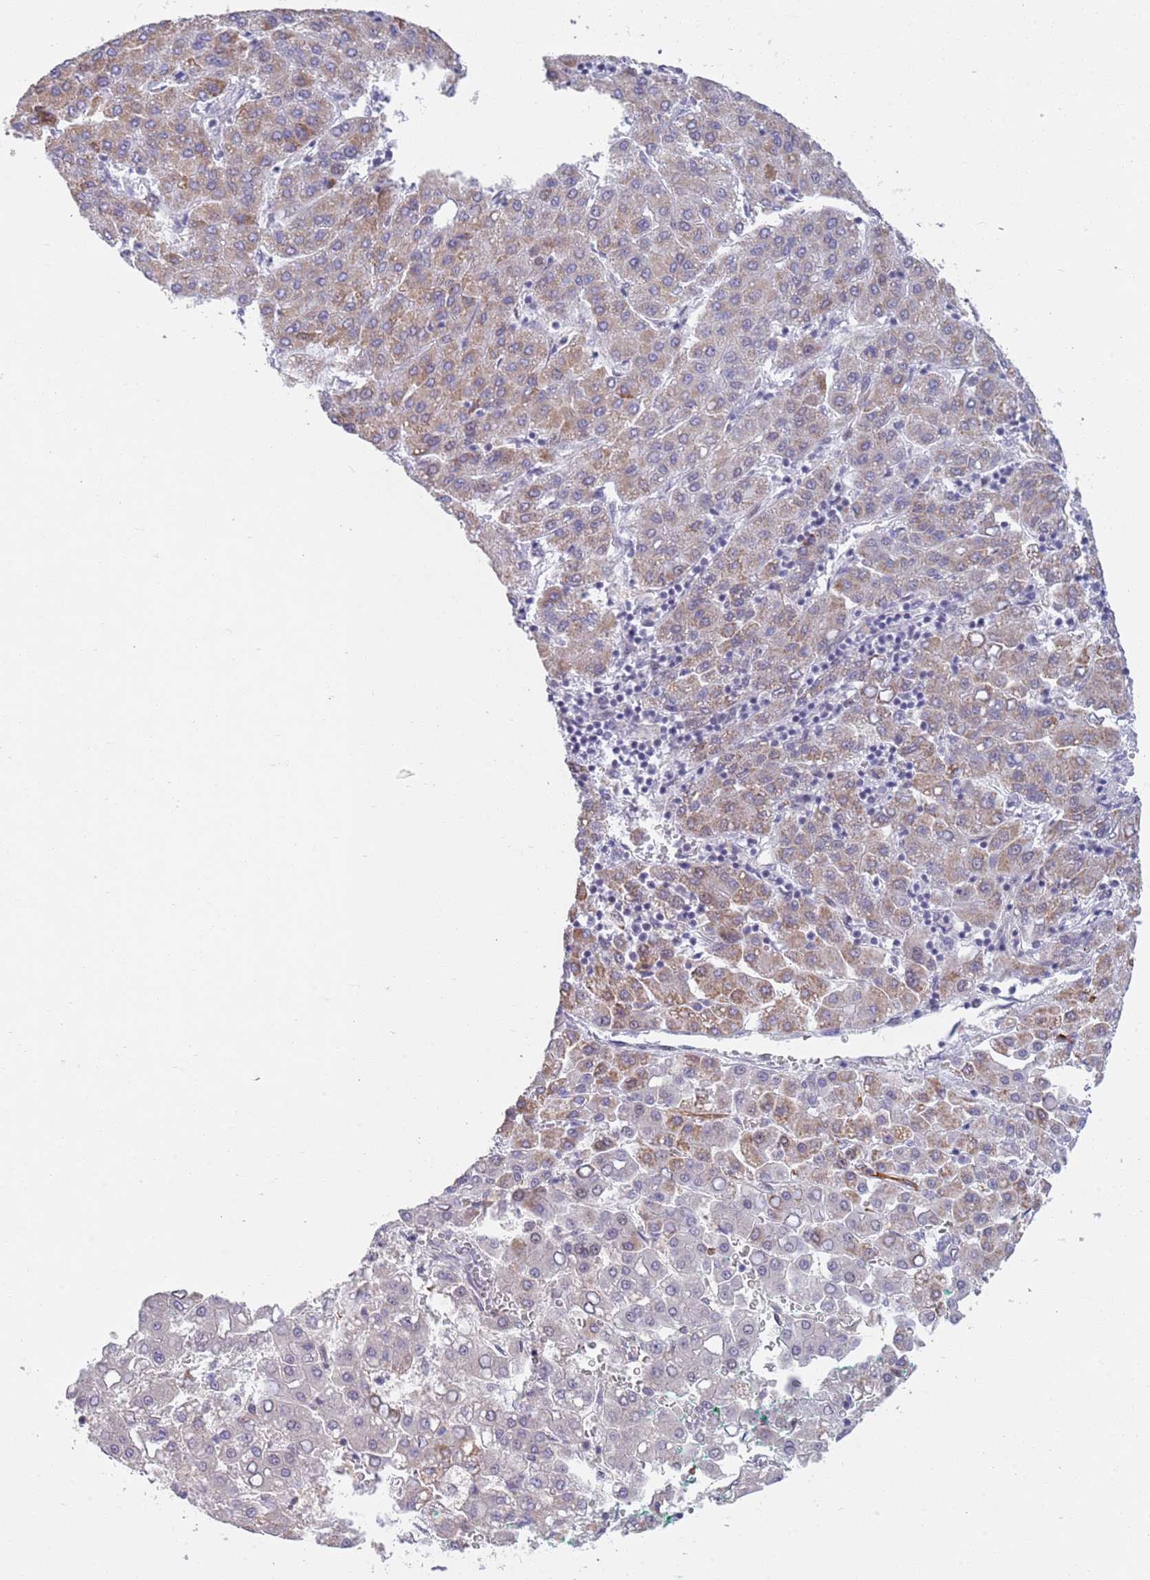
{"staining": {"intensity": "weak", "quantity": "25%-75%", "location": "cytoplasmic/membranous"}, "tissue": "liver cancer", "cell_type": "Tumor cells", "image_type": "cancer", "snomed": [{"axis": "morphology", "description": "Carcinoma, Hepatocellular, NOS"}, {"axis": "topography", "description": "Liver"}], "caption": "Protein analysis of hepatocellular carcinoma (liver) tissue shows weak cytoplasmic/membranous staining in approximately 25%-75% of tumor cells.", "gene": "RFX1", "patient": {"sex": "male", "age": 65}}